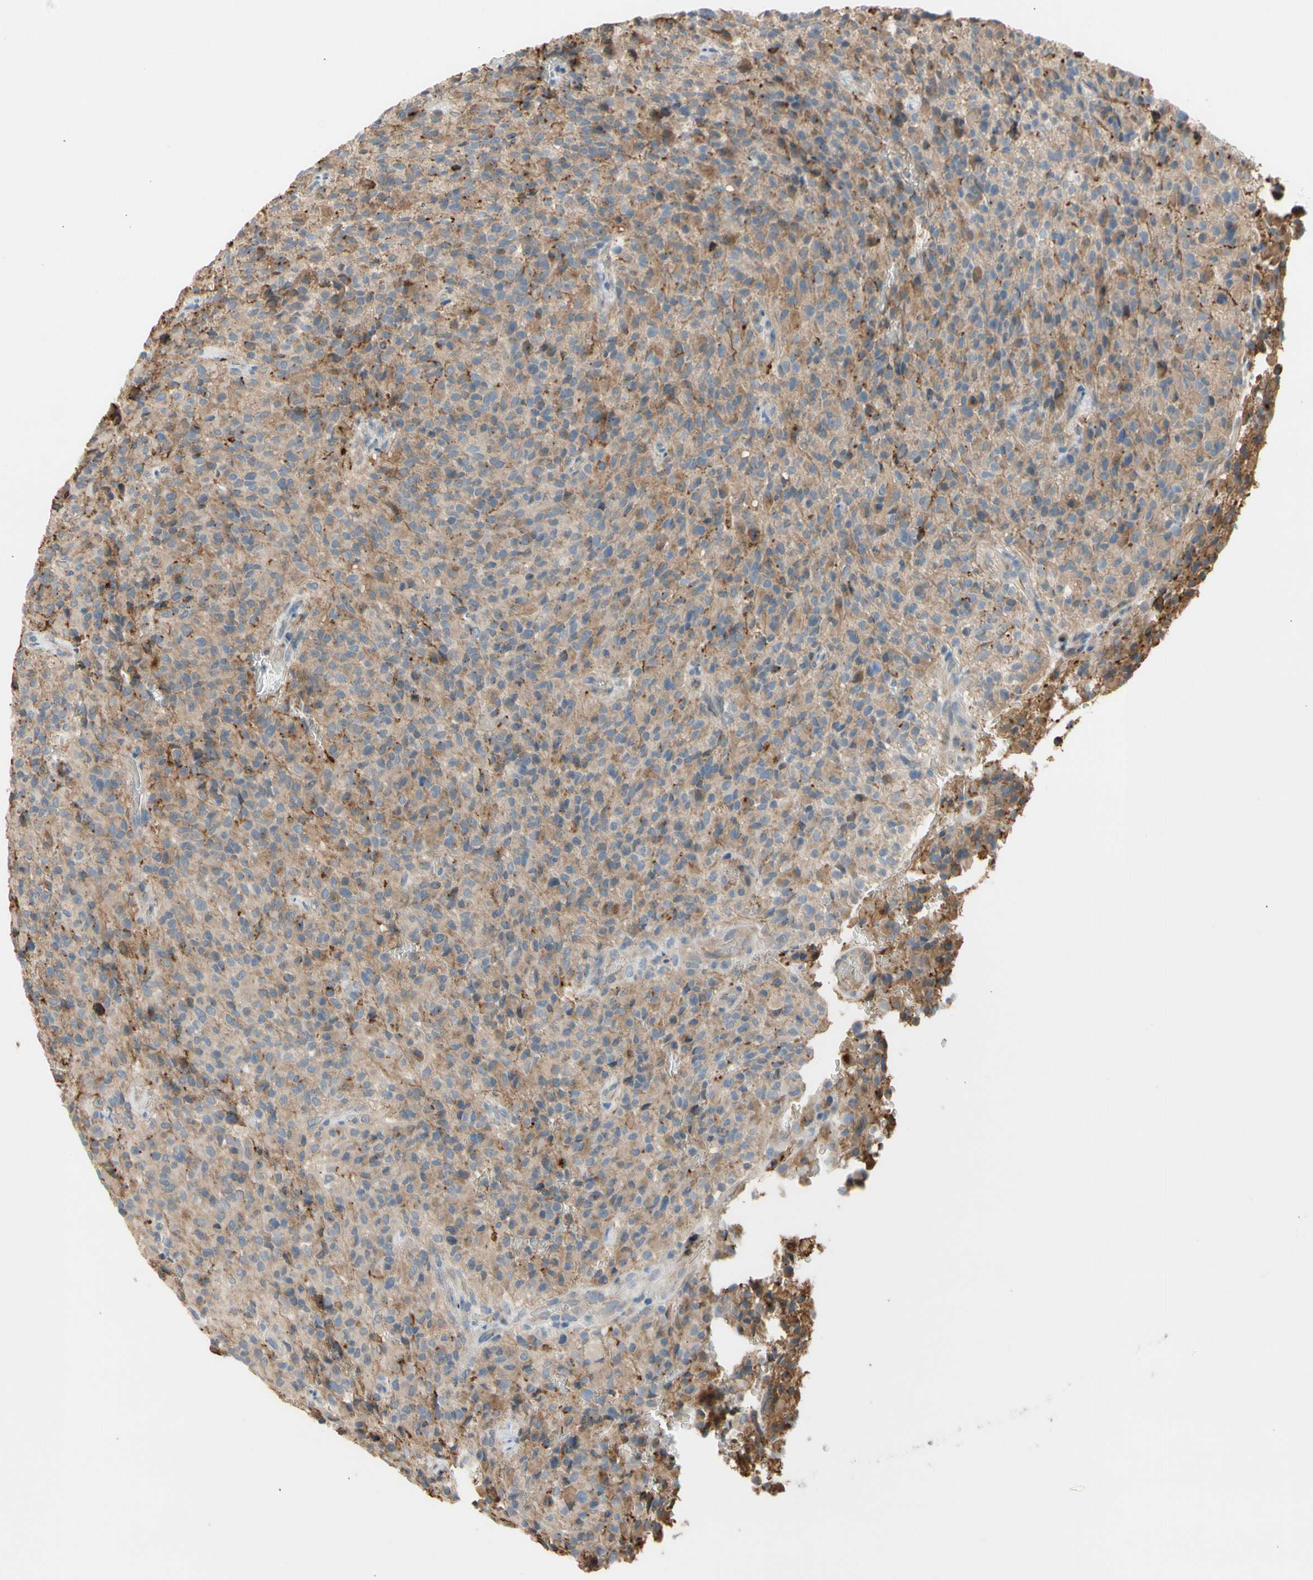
{"staining": {"intensity": "weak", "quantity": "25%-75%", "location": "cytoplasmic/membranous"}, "tissue": "glioma", "cell_type": "Tumor cells", "image_type": "cancer", "snomed": [{"axis": "morphology", "description": "Glioma, malignant, High grade"}, {"axis": "topography", "description": "Brain"}], "caption": "Malignant high-grade glioma tissue shows weak cytoplasmic/membranous expression in about 25%-75% of tumor cells", "gene": "GALNT5", "patient": {"sex": "male", "age": 71}}